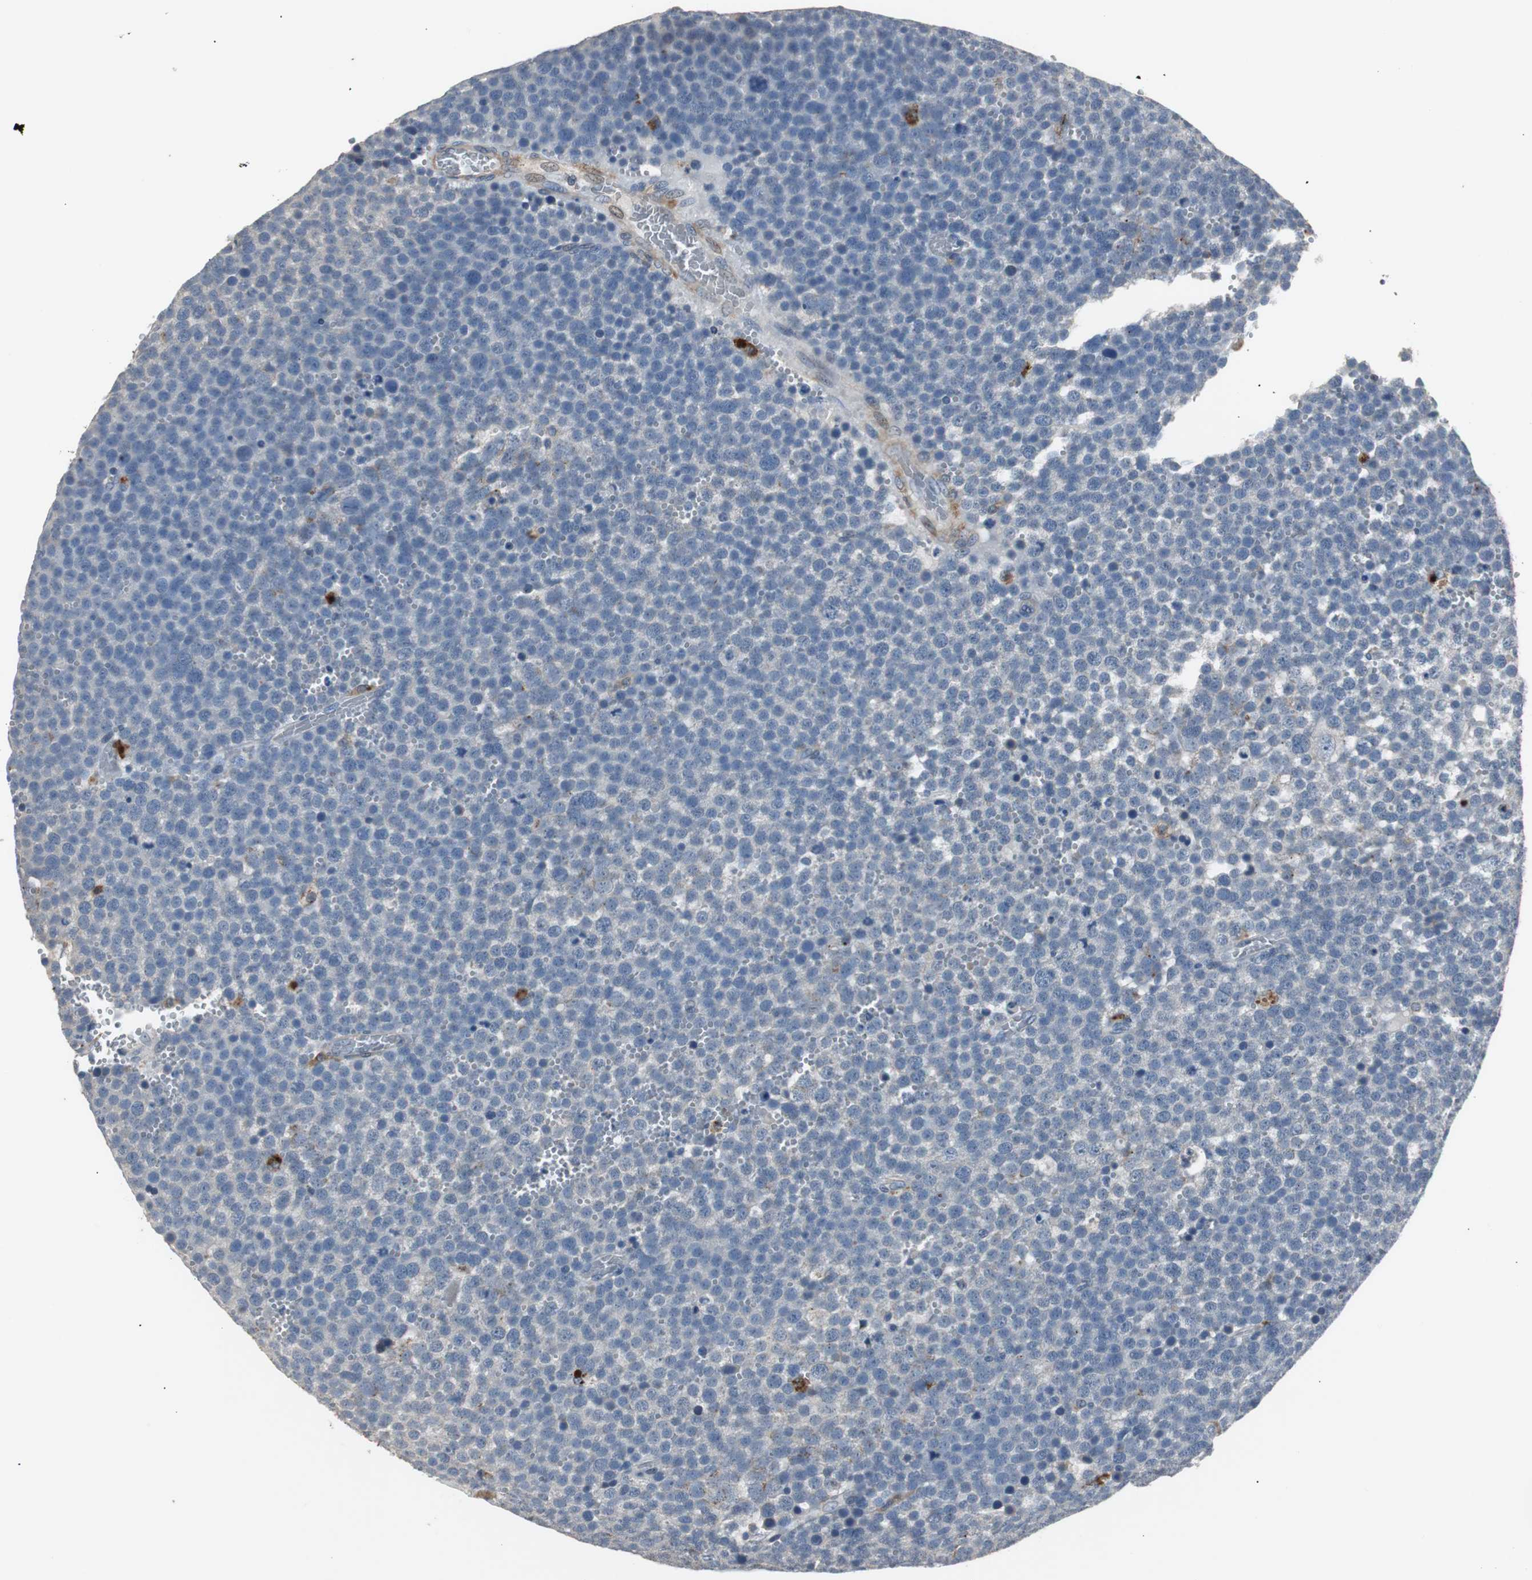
{"staining": {"intensity": "negative", "quantity": "none", "location": "none"}, "tissue": "testis cancer", "cell_type": "Tumor cells", "image_type": "cancer", "snomed": [{"axis": "morphology", "description": "Seminoma, NOS"}, {"axis": "topography", "description": "Testis"}], "caption": "An image of human testis seminoma is negative for staining in tumor cells.", "gene": "PCYT1B", "patient": {"sex": "male", "age": 71}}